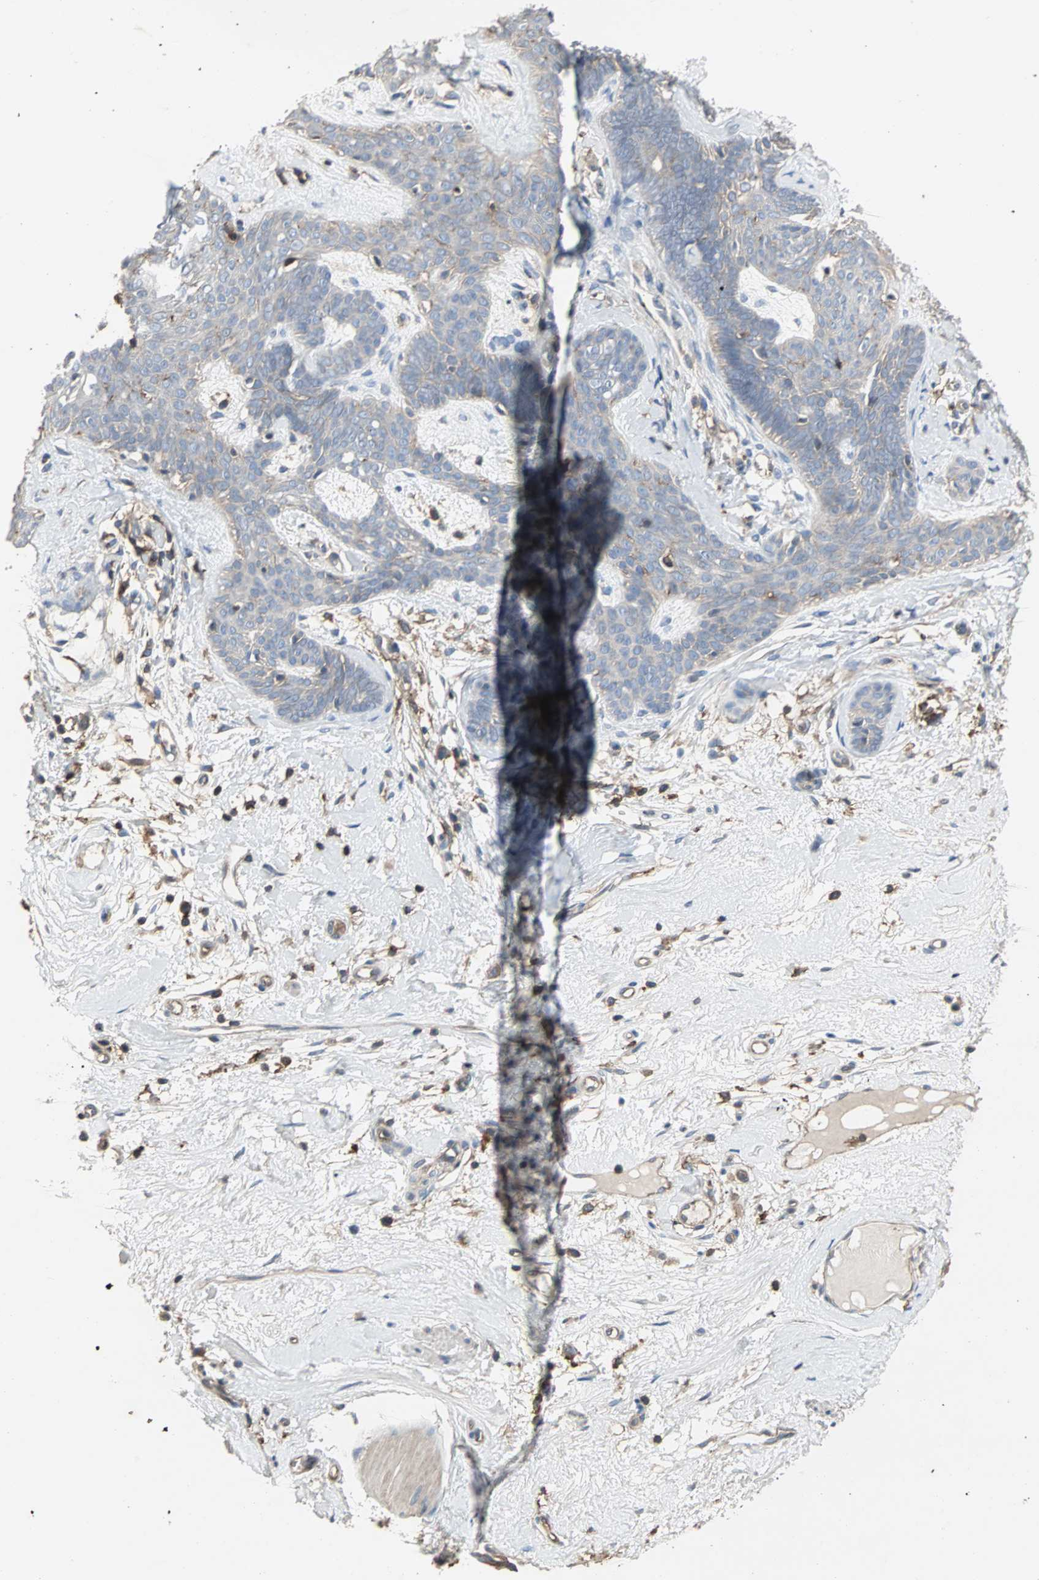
{"staining": {"intensity": "weak", "quantity": ">75%", "location": "cytoplasmic/membranous"}, "tissue": "skin cancer", "cell_type": "Tumor cells", "image_type": "cancer", "snomed": [{"axis": "morphology", "description": "Developmental malformation"}, {"axis": "morphology", "description": "Basal cell carcinoma"}, {"axis": "topography", "description": "Skin"}], "caption": "This photomicrograph reveals immunohistochemistry staining of basal cell carcinoma (skin), with low weak cytoplasmic/membranous expression in about >75% of tumor cells.", "gene": "GNAI2", "patient": {"sex": "female", "age": 62}}